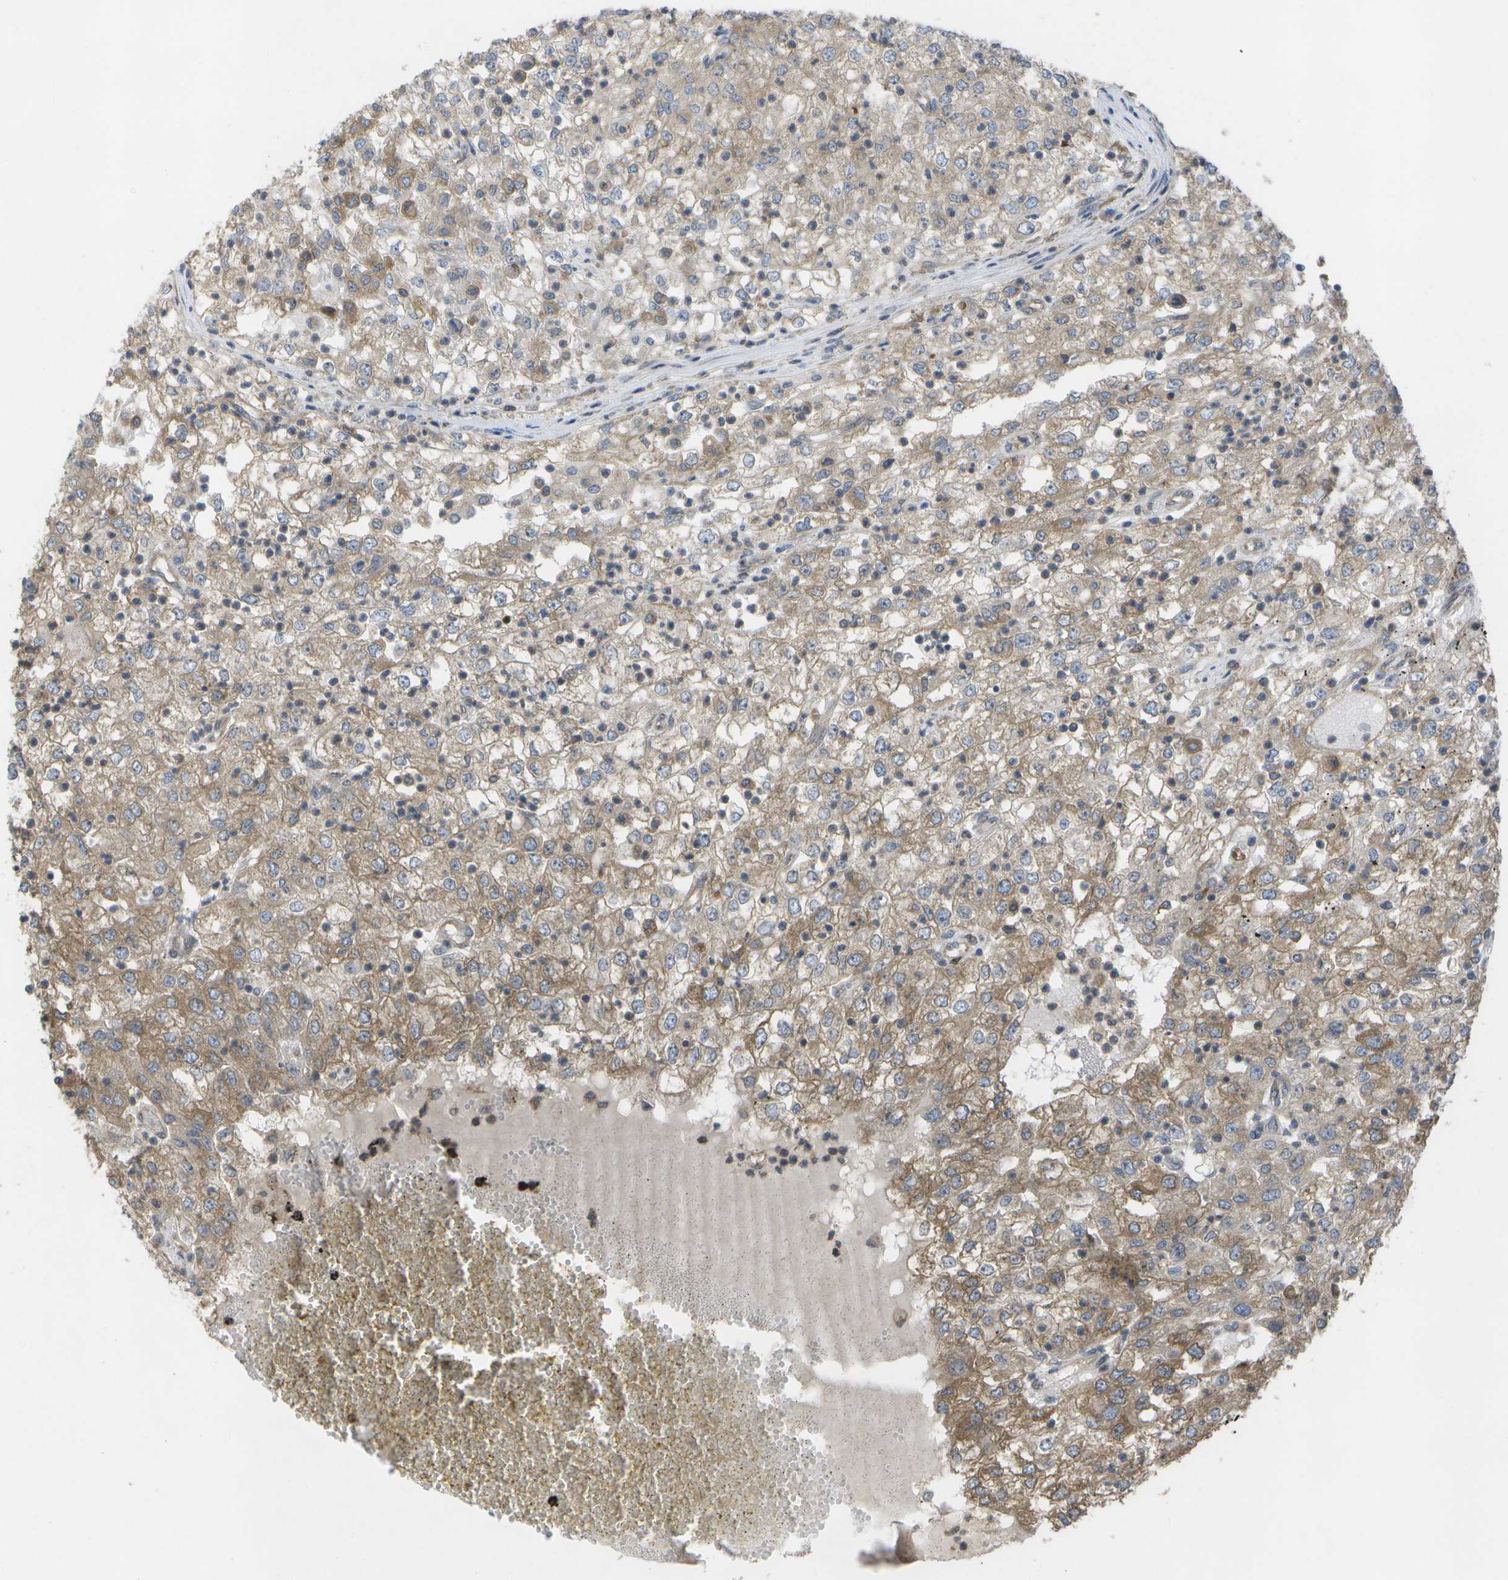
{"staining": {"intensity": "moderate", "quantity": ">75%", "location": "cytoplasmic/membranous"}, "tissue": "renal cancer", "cell_type": "Tumor cells", "image_type": "cancer", "snomed": [{"axis": "morphology", "description": "Adenocarcinoma, NOS"}, {"axis": "topography", "description": "Kidney"}], "caption": "This histopathology image demonstrates IHC staining of human renal cancer (adenocarcinoma), with medium moderate cytoplasmic/membranous expression in about >75% of tumor cells.", "gene": "DPM3", "patient": {"sex": "female", "age": 54}}